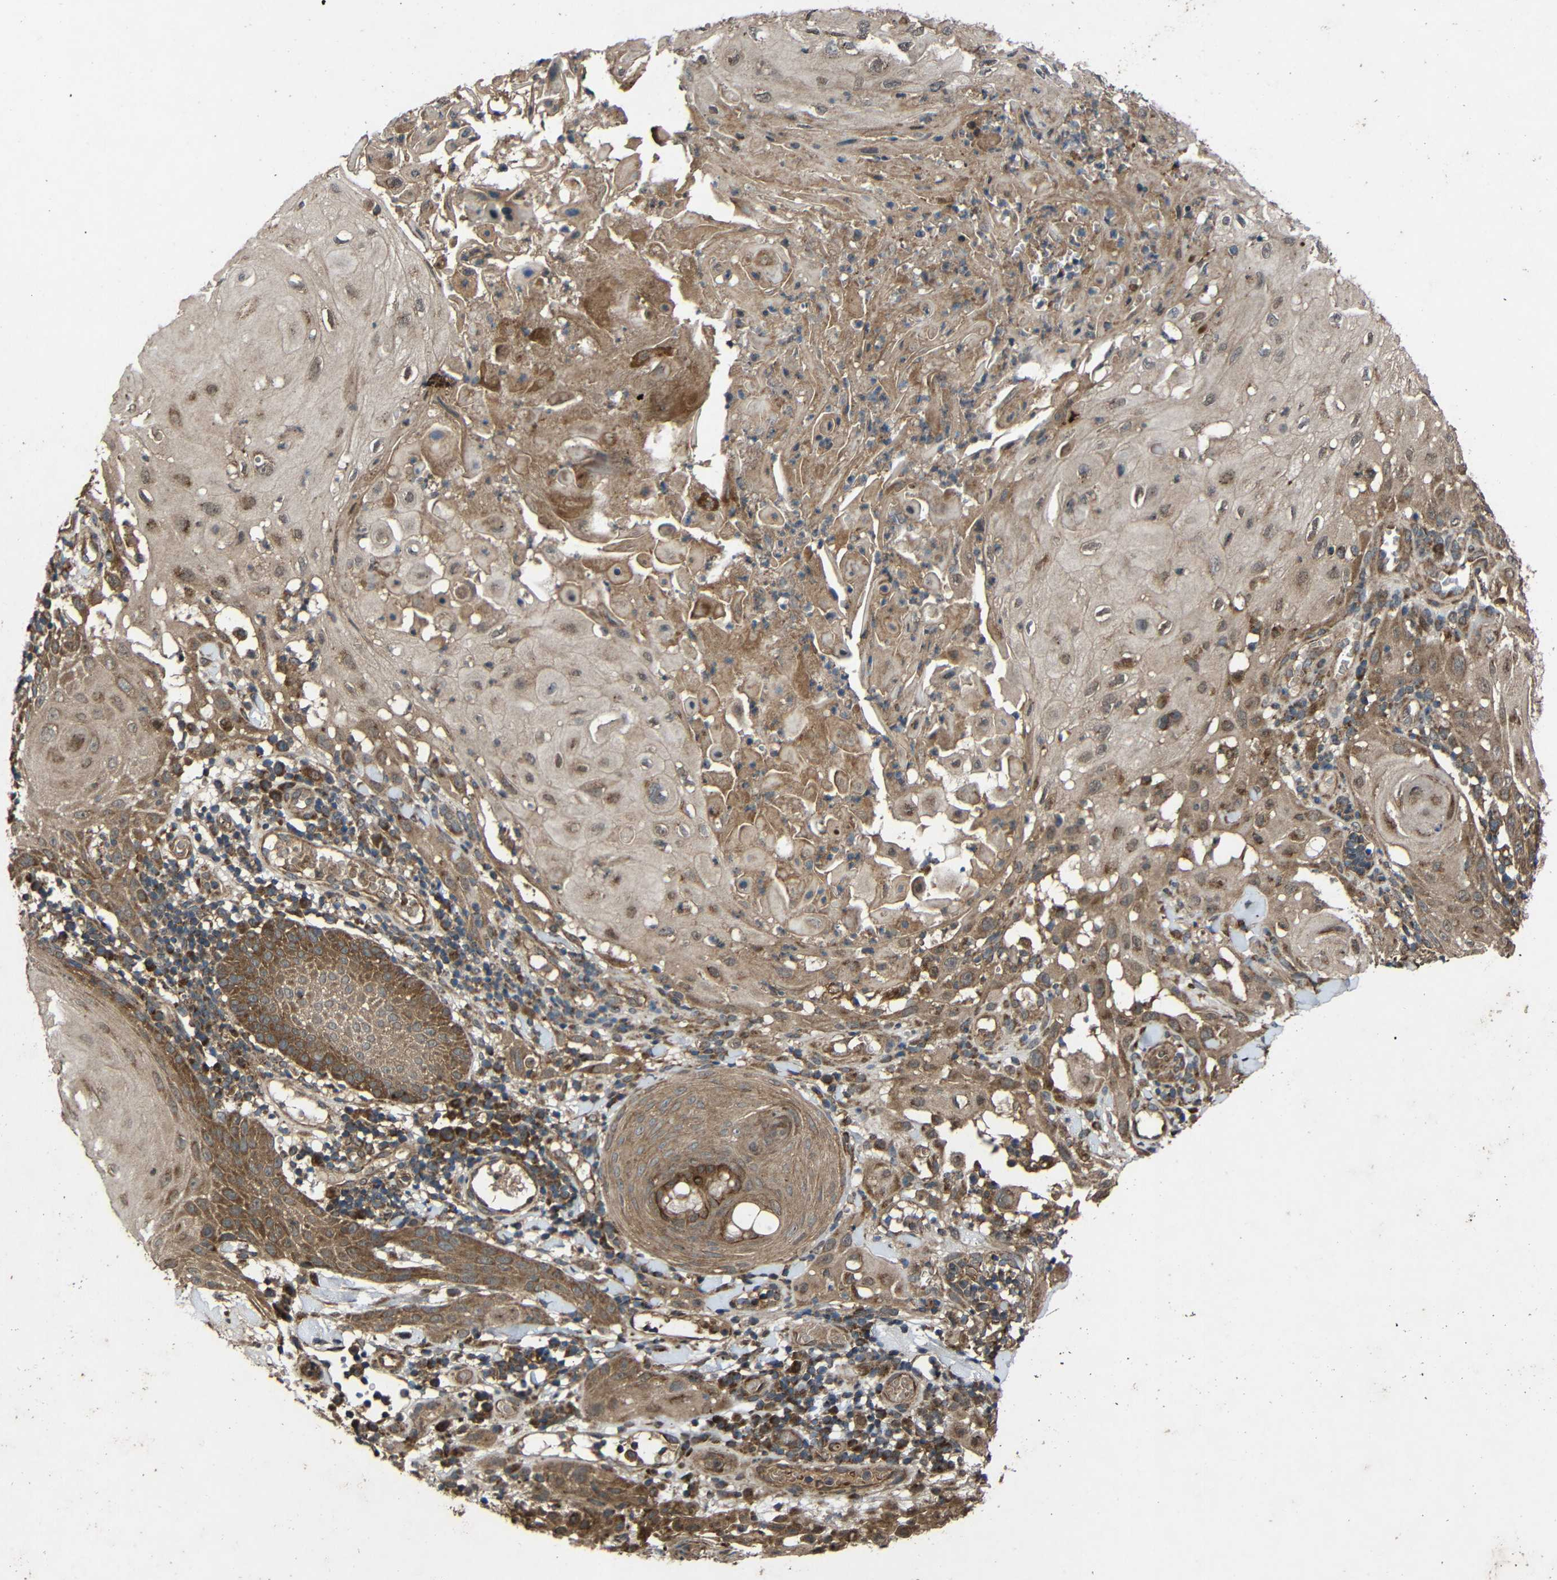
{"staining": {"intensity": "moderate", "quantity": ">75%", "location": "cytoplasmic/membranous"}, "tissue": "skin cancer", "cell_type": "Tumor cells", "image_type": "cancer", "snomed": [{"axis": "morphology", "description": "Squamous cell carcinoma, NOS"}, {"axis": "topography", "description": "Skin"}], "caption": "Protein staining of skin cancer (squamous cell carcinoma) tissue exhibits moderate cytoplasmic/membranous expression in approximately >75% of tumor cells.", "gene": "C1GALT1", "patient": {"sex": "male", "age": 24}}